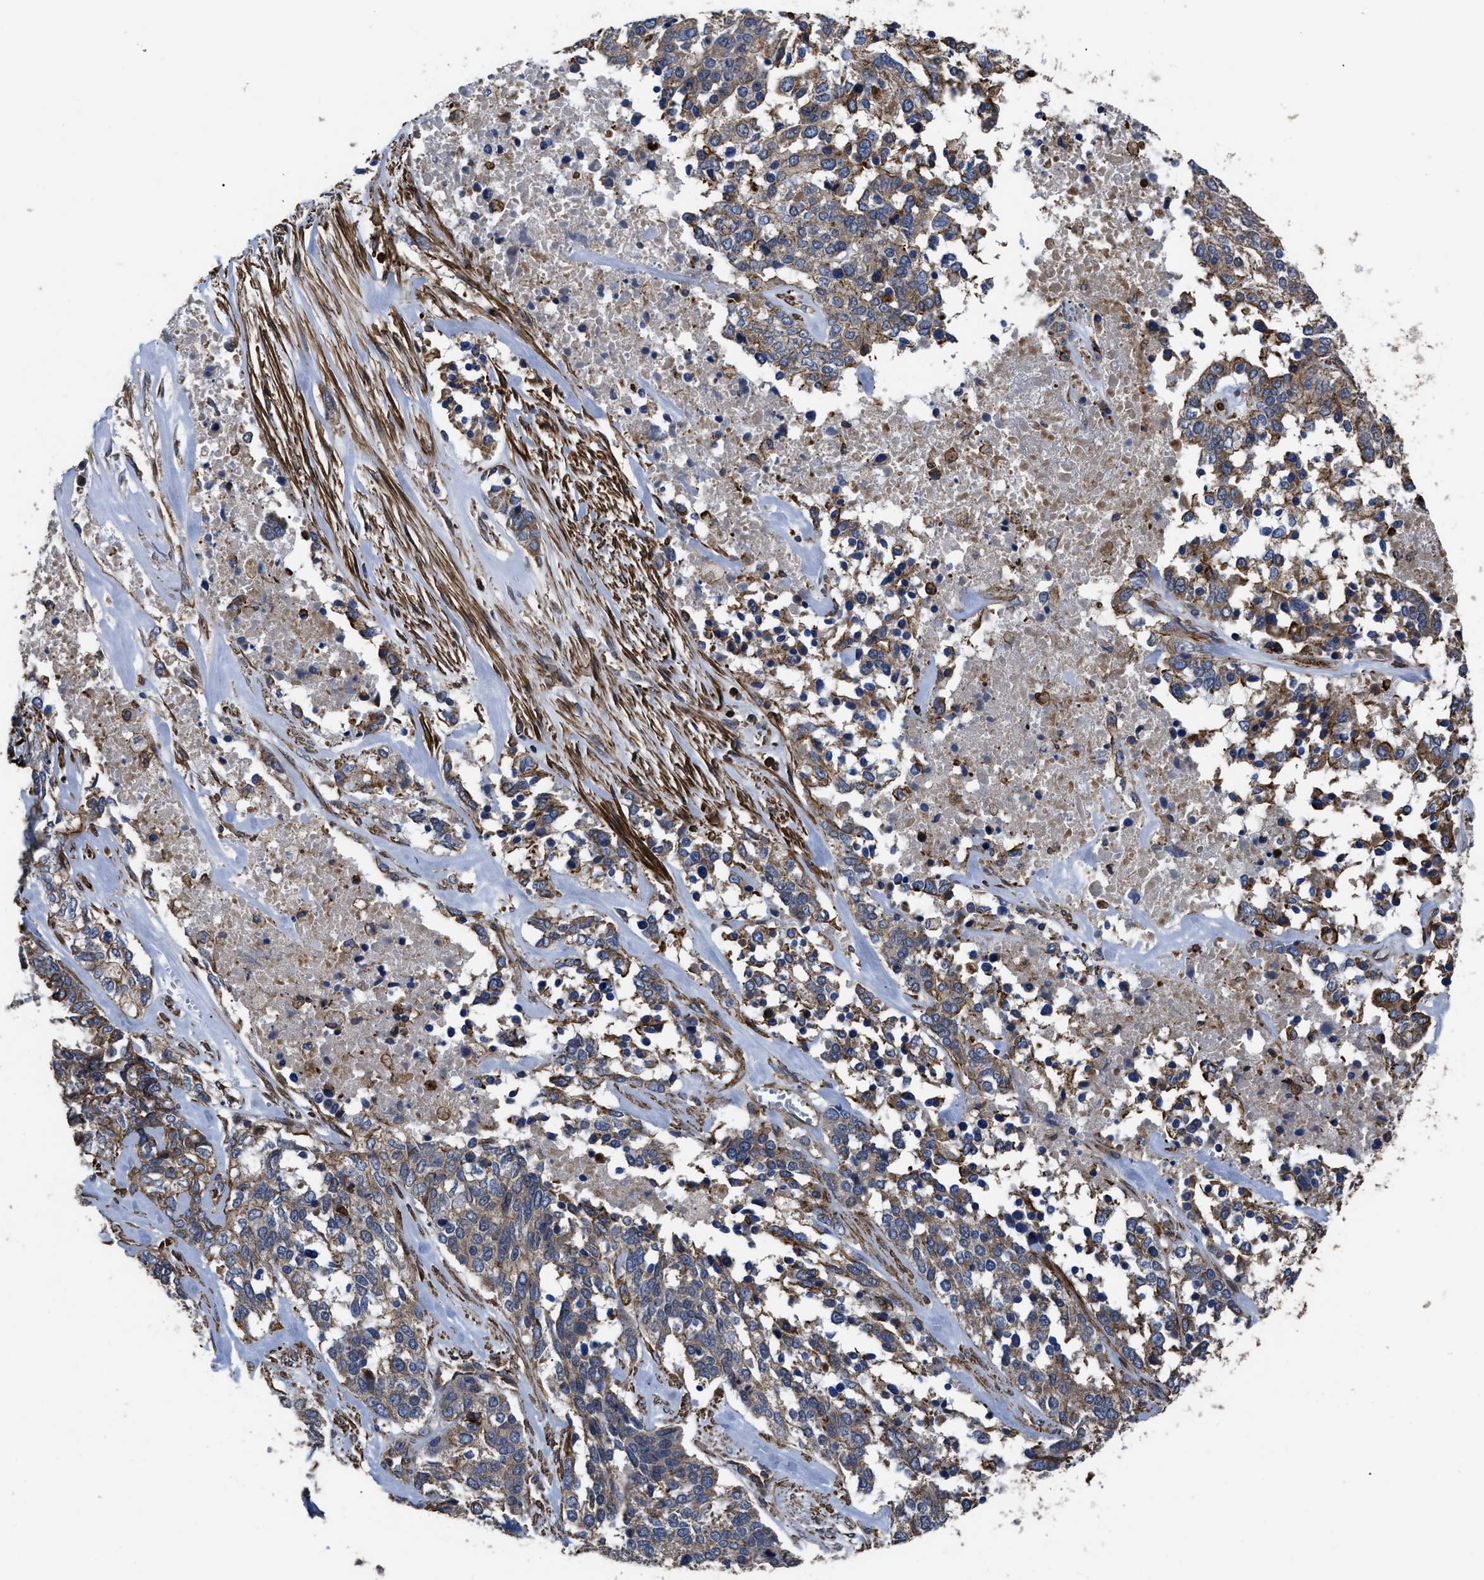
{"staining": {"intensity": "weak", "quantity": ">75%", "location": "cytoplasmic/membranous"}, "tissue": "ovarian cancer", "cell_type": "Tumor cells", "image_type": "cancer", "snomed": [{"axis": "morphology", "description": "Cystadenocarcinoma, serous, NOS"}, {"axis": "topography", "description": "Ovary"}], "caption": "IHC (DAB) staining of ovarian cancer shows weak cytoplasmic/membranous protein staining in about >75% of tumor cells. Nuclei are stained in blue.", "gene": "SCUBE2", "patient": {"sex": "female", "age": 44}}